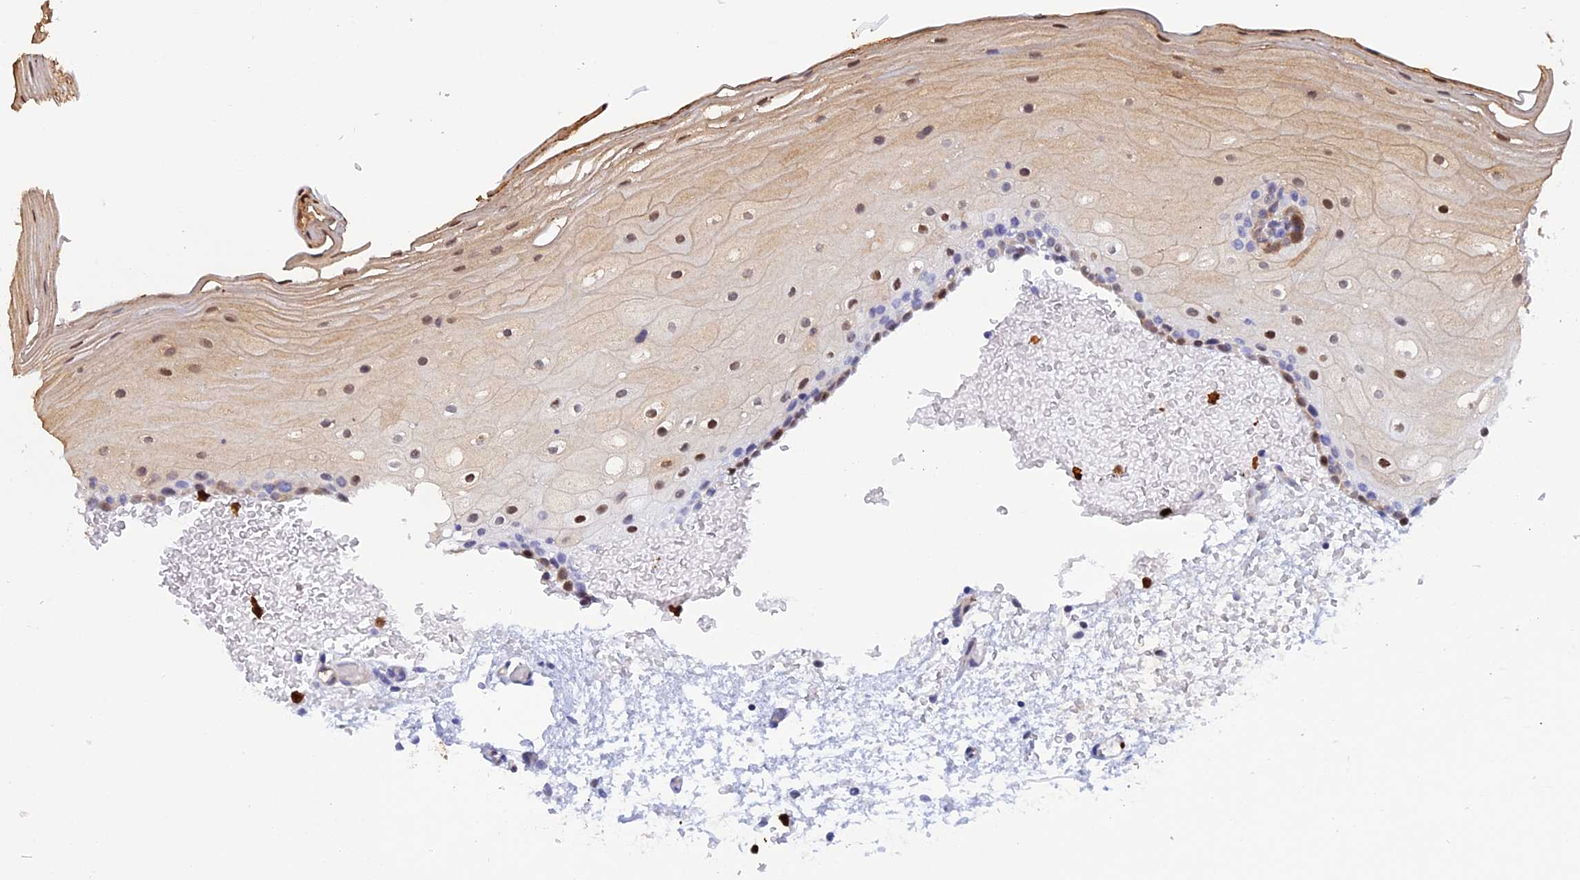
{"staining": {"intensity": "moderate", "quantity": "25%-75%", "location": "cytoplasmic/membranous,nuclear"}, "tissue": "oral mucosa", "cell_type": "Squamous epithelial cells", "image_type": "normal", "snomed": [{"axis": "morphology", "description": "Normal tissue, NOS"}, {"axis": "topography", "description": "Oral tissue"}], "caption": "Immunohistochemical staining of benign oral mucosa reveals medium levels of moderate cytoplasmic/membranous,nuclear expression in about 25%-75% of squamous epithelial cells. Ihc stains the protein of interest in brown and the nuclei are stained blue.", "gene": "SLC26A1", "patient": {"sex": "female", "age": 70}}